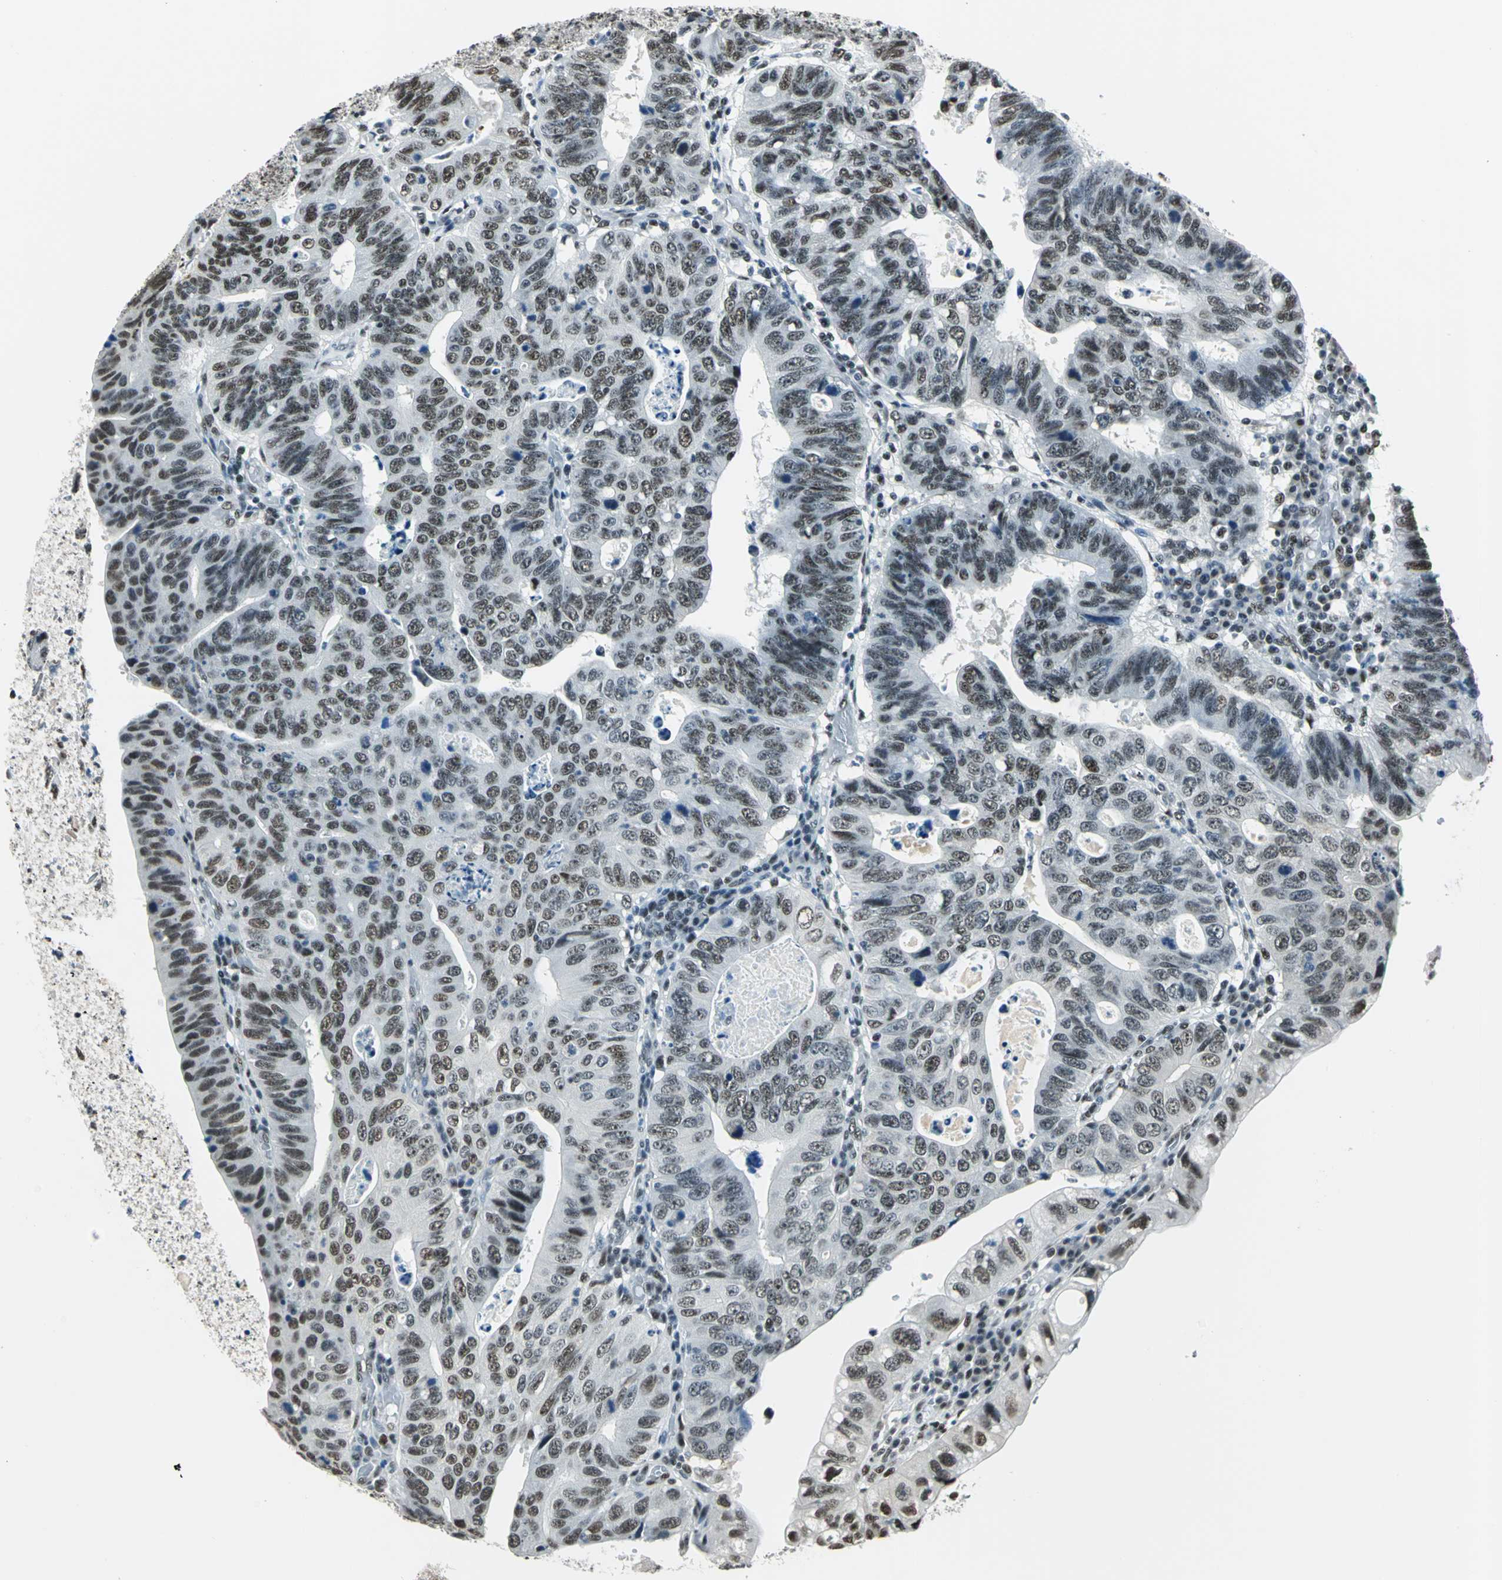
{"staining": {"intensity": "strong", "quantity": ">75%", "location": "nuclear"}, "tissue": "stomach cancer", "cell_type": "Tumor cells", "image_type": "cancer", "snomed": [{"axis": "morphology", "description": "Adenocarcinoma, NOS"}, {"axis": "topography", "description": "Stomach"}], "caption": "Strong nuclear expression for a protein is present in approximately >75% of tumor cells of stomach cancer (adenocarcinoma) using immunohistochemistry (IHC).", "gene": "KAT6B", "patient": {"sex": "male", "age": 59}}